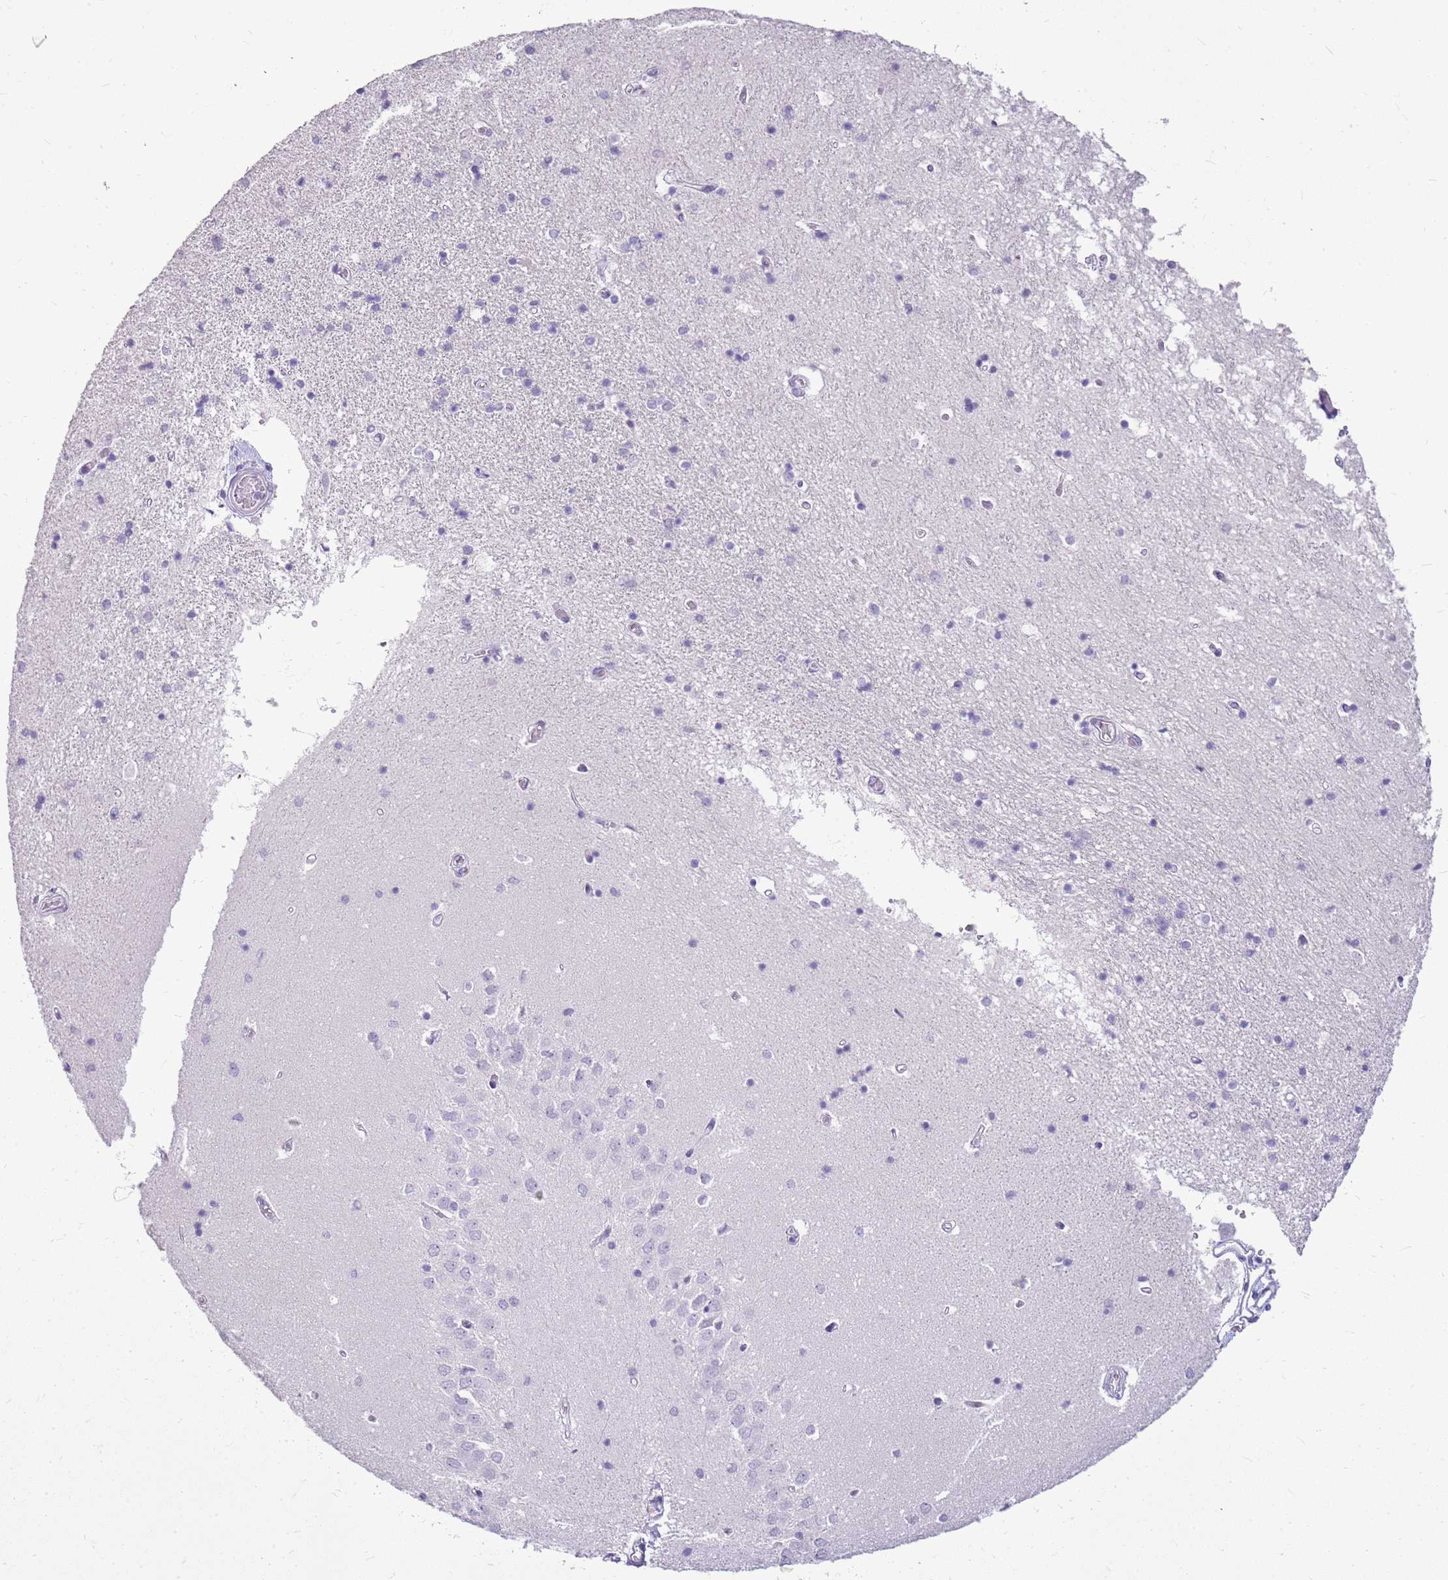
{"staining": {"intensity": "negative", "quantity": "none", "location": "none"}, "tissue": "hippocampus", "cell_type": "Glial cells", "image_type": "normal", "snomed": [{"axis": "morphology", "description": "Normal tissue, NOS"}, {"axis": "topography", "description": "Hippocampus"}], "caption": "An IHC photomicrograph of benign hippocampus is shown. There is no staining in glial cells of hippocampus. Nuclei are stained in blue.", "gene": "SULT1E1", "patient": {"sex": "male", "age": 45}}